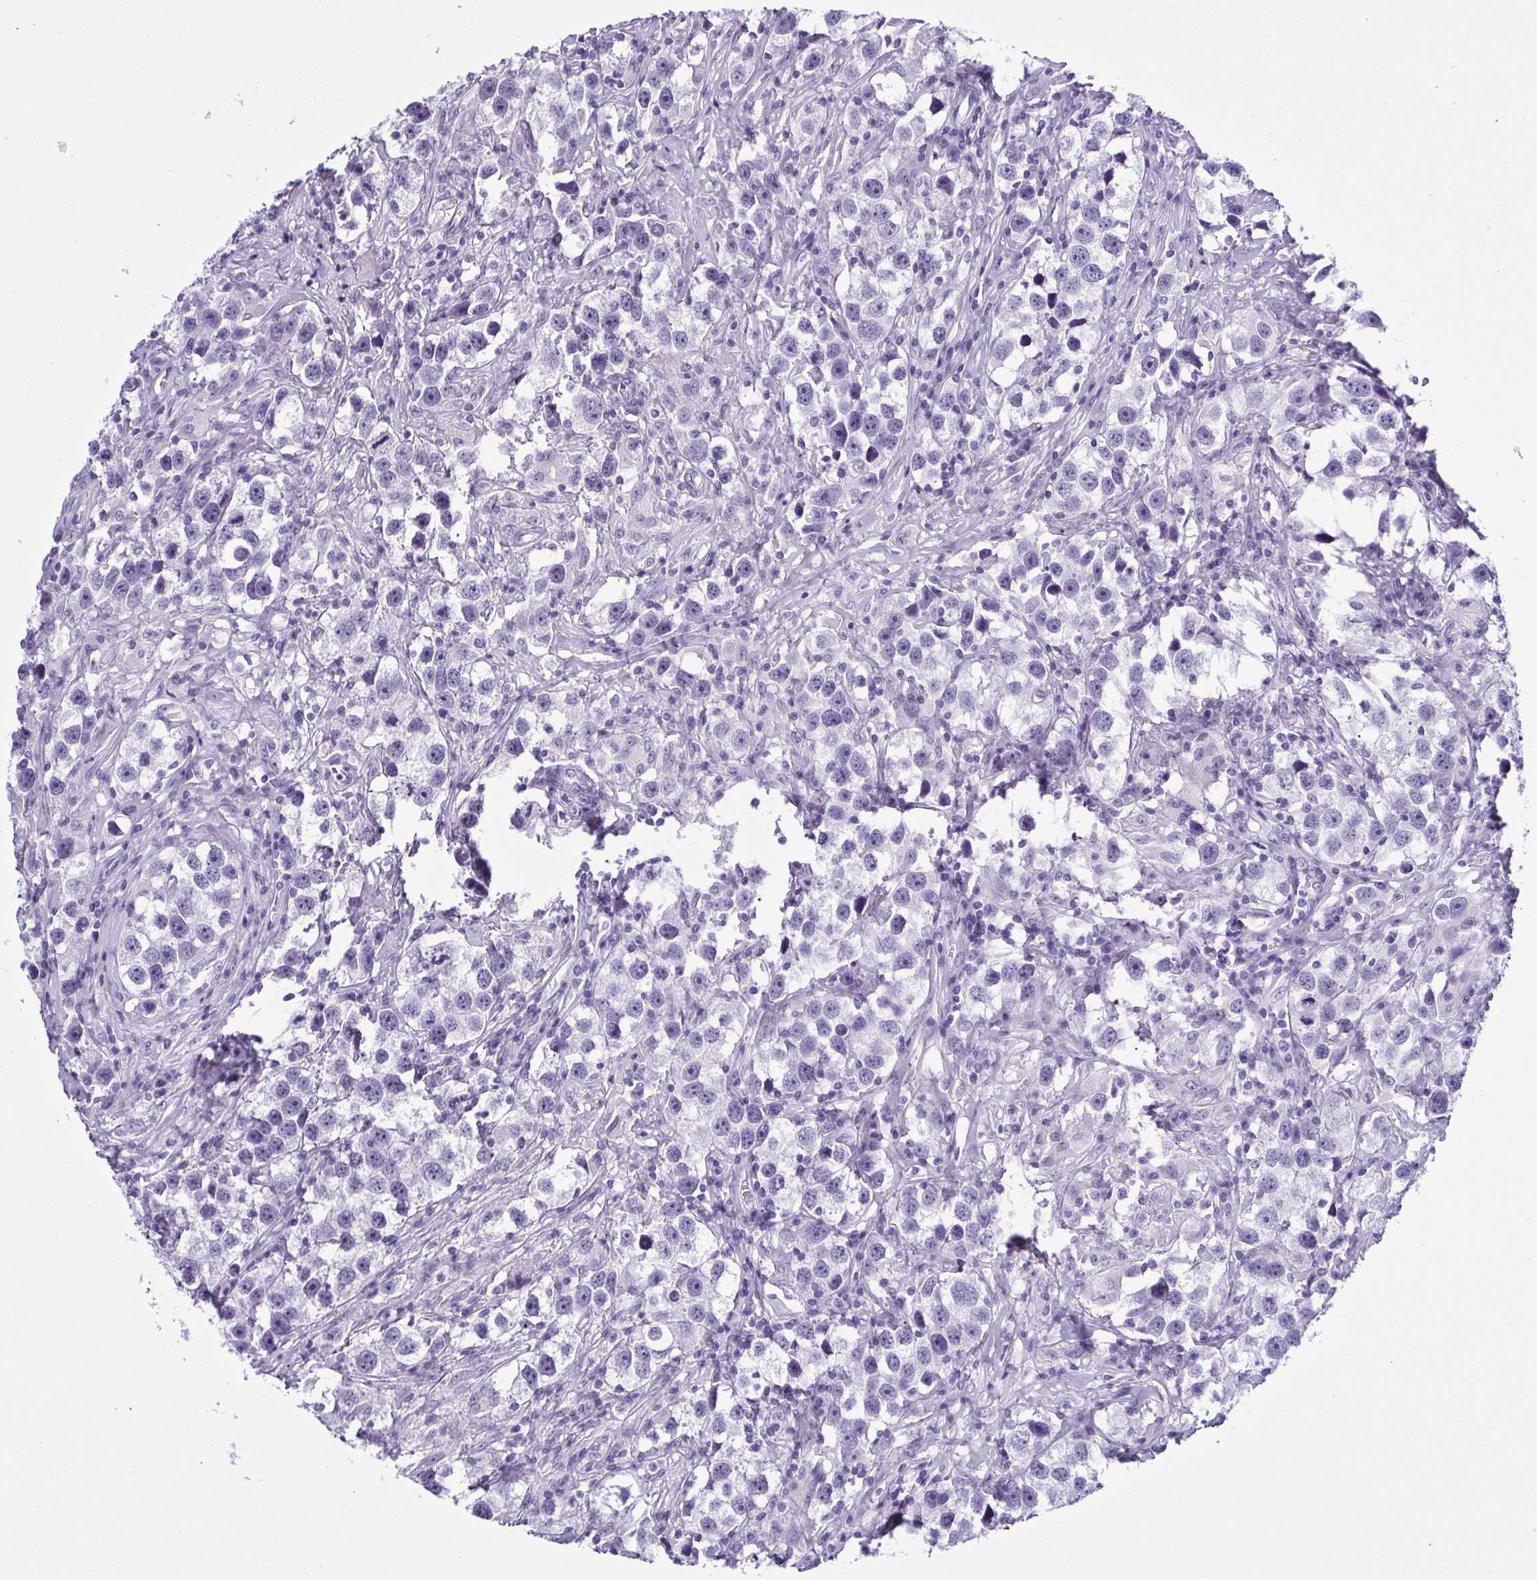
{"staining": {"intensity": "negative", "quantity": "none", "location": "none"}, "tissue": "testis cancer", "cell_type": "Tumor cells", "image_type": "cancer", "snomed": [{"axis": "morphology", "description": "Seminoma, NOS"}, {"axis": "topography", "description": "Testis"}], "caption": "The IHC image has no significant staining in tumor cells of testis cancer (seminoma) tissue.", "gene": "KRT10", "patient": {"sex": "male", "age": 49}}